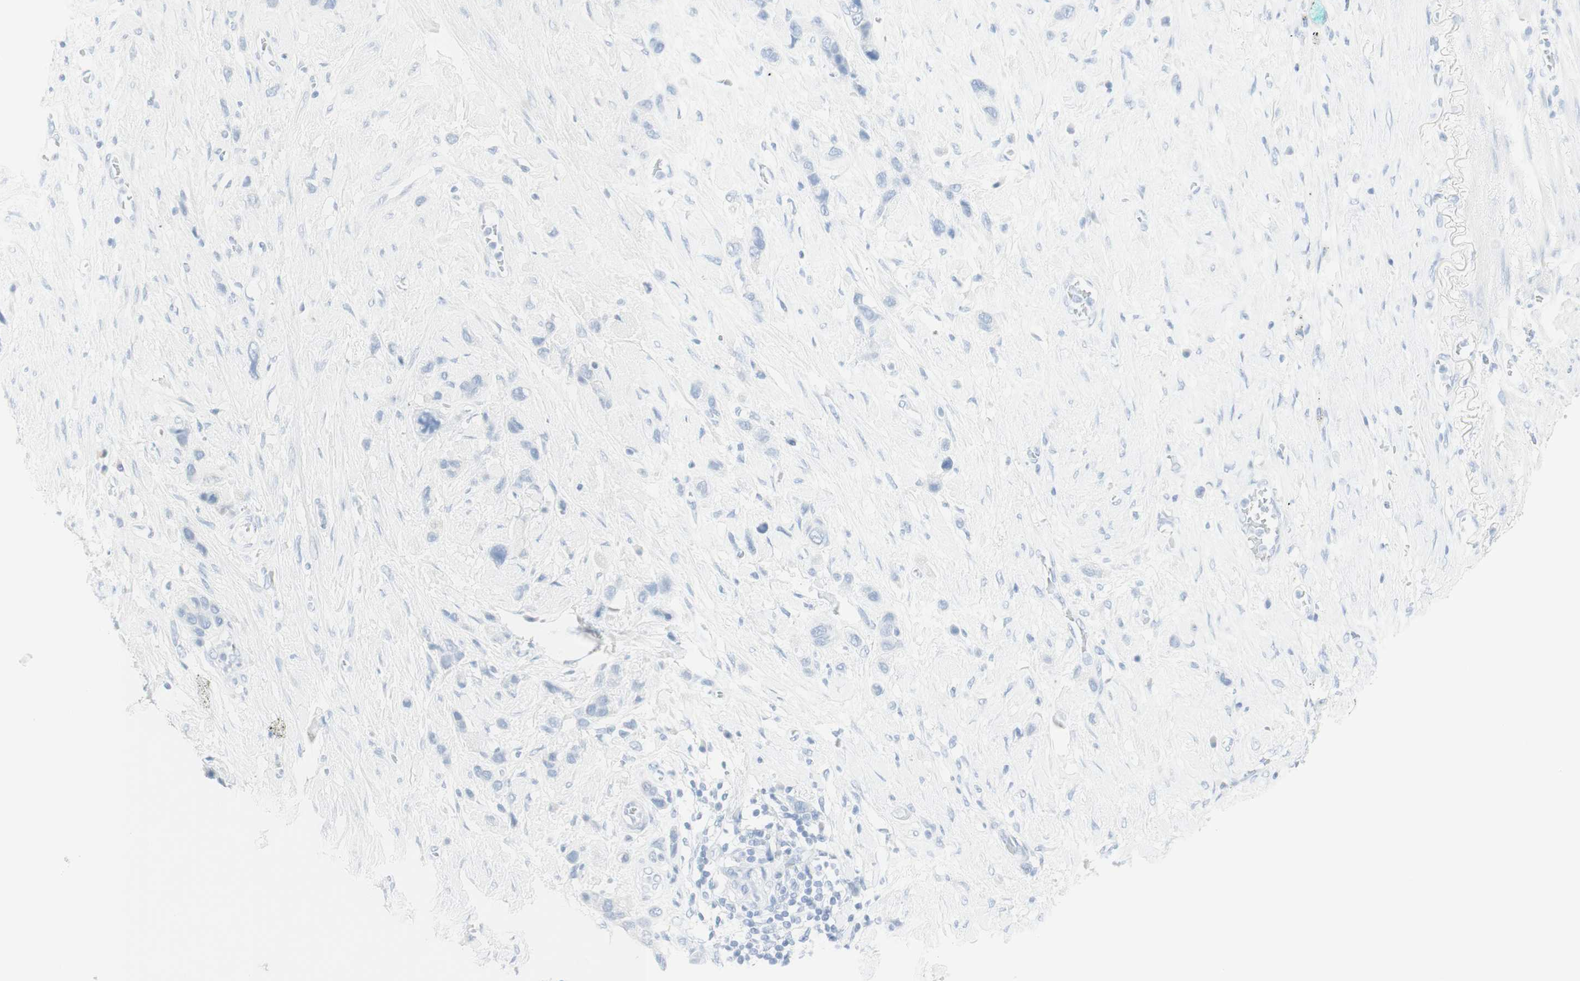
{"staining": {"intensity": "negative", "quantity": "none", "location": "none"}, "tissue": "stomach cancer", "cell_type": "Tumor cells", "image_type": "cancer", "snomed": [{"axis": "morphology", "description": "Adenocarcinoma, NOS"}, {"axis": "morphology", "description": "Adenocarcinoma, High grade"}, {"axis": "topography", "description": "Stomach, upper"}, {"axis": "topography", "description": "Stomach, lower"}], "caption": "Tumor cells are negative for protein expression in human stomach high-grade adenocarcinoma. (Brightfield microscopy of DAB IHC at high magnification).", "gene": "NAPSA", "patient": {"sex": "female", "age": 65}}